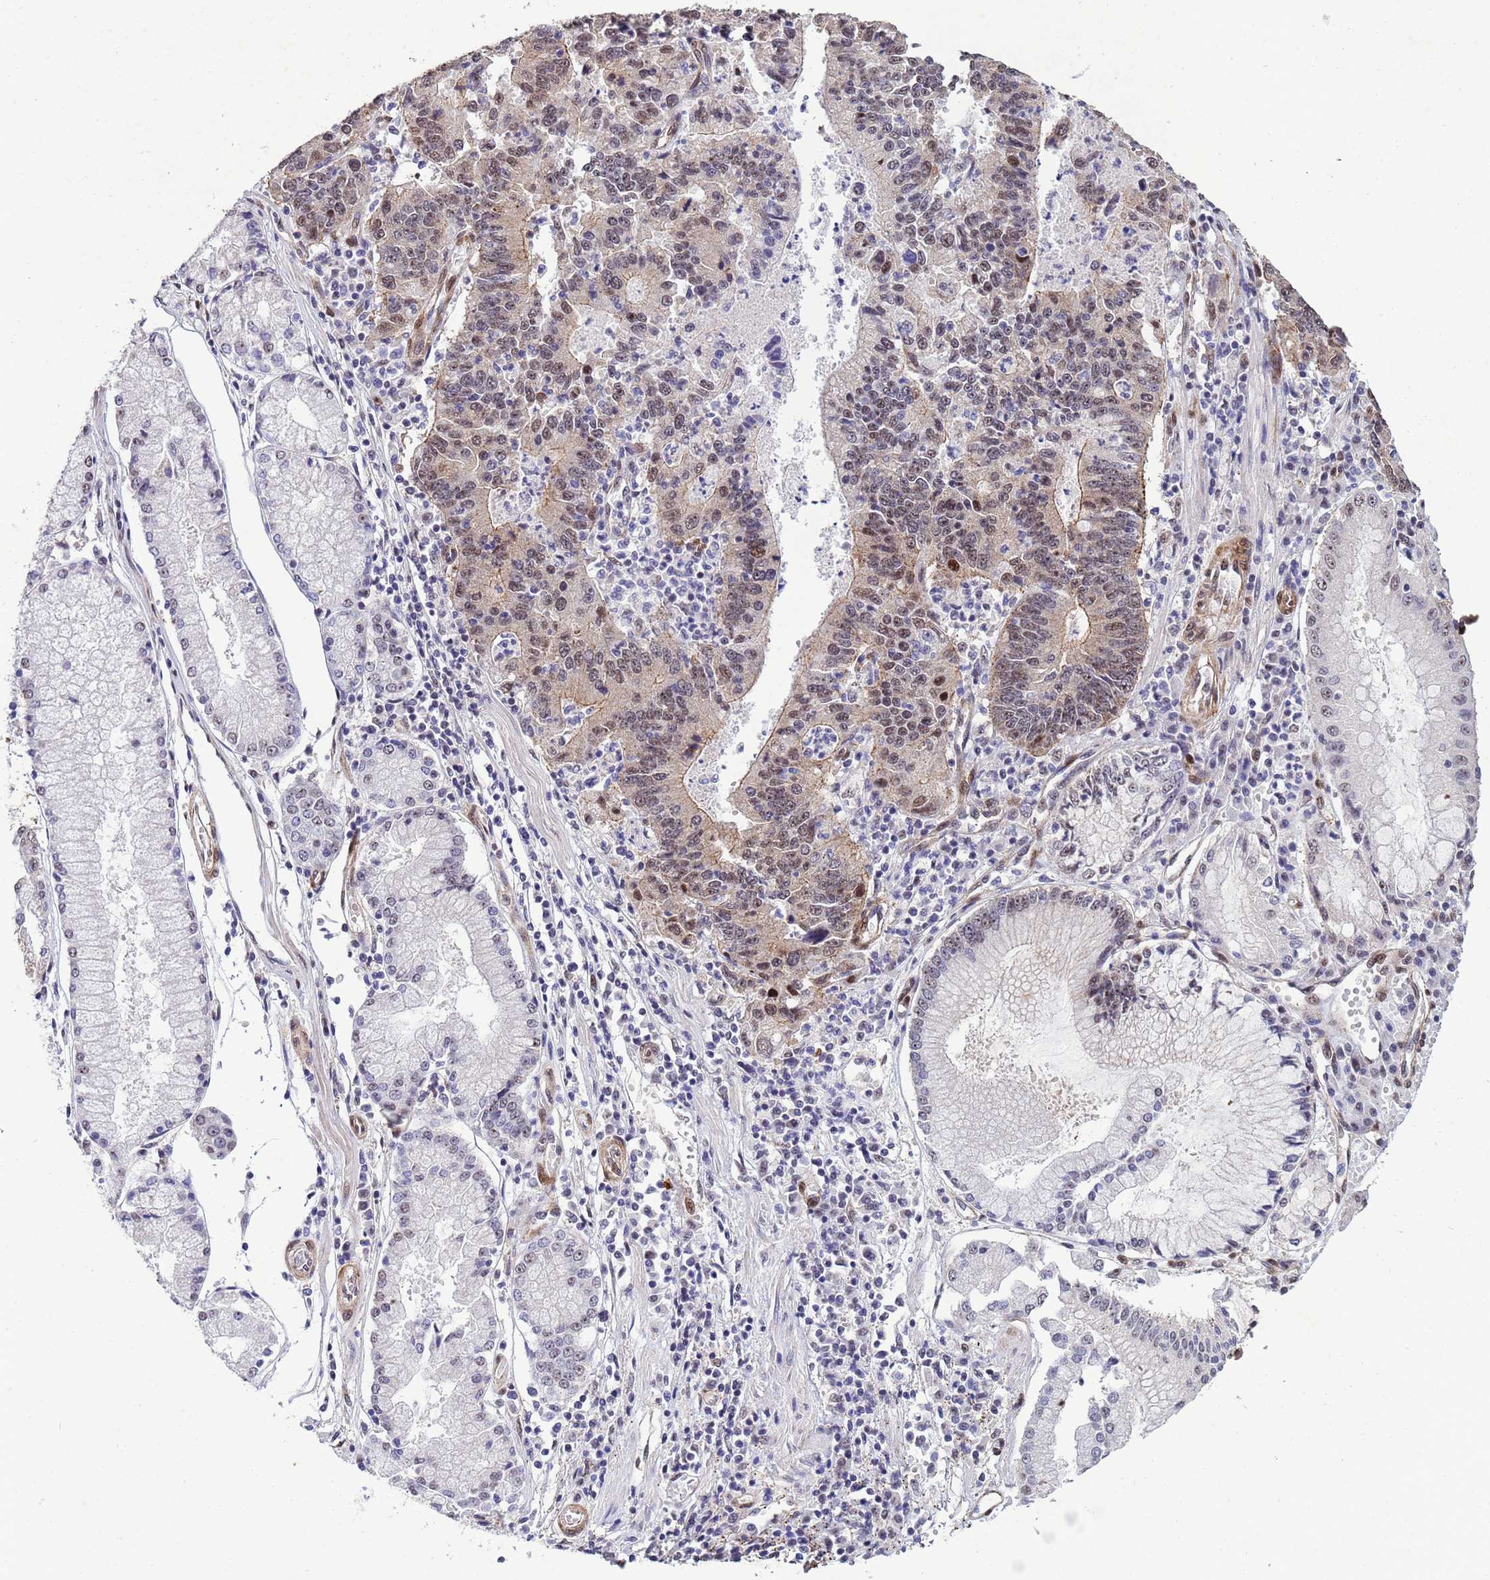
{"staining": {"intensity": "weak", "quantity": ">75%", "location": "cytoplasmic/membranous,nuclear"}, "tissue": "stomach cancer", "cell_type": "Tumor cells", "image_type": "cancer", "snomed": [{"axis": "morphology", "description": "Adenocarcinoma, NOS"}, {"axis": "topography", "description": "Stomach"}], "caption": "Protein expression analysis of human stomach cancer reveals weak cytoplasmic/membranous and nuclear staining in about >75% of tumor cells. (brown staining indicates protein expression, while blue staining denotes nuclei).", "gene": "TRIP6", "patient": {"sex": "male", "age": 59}}